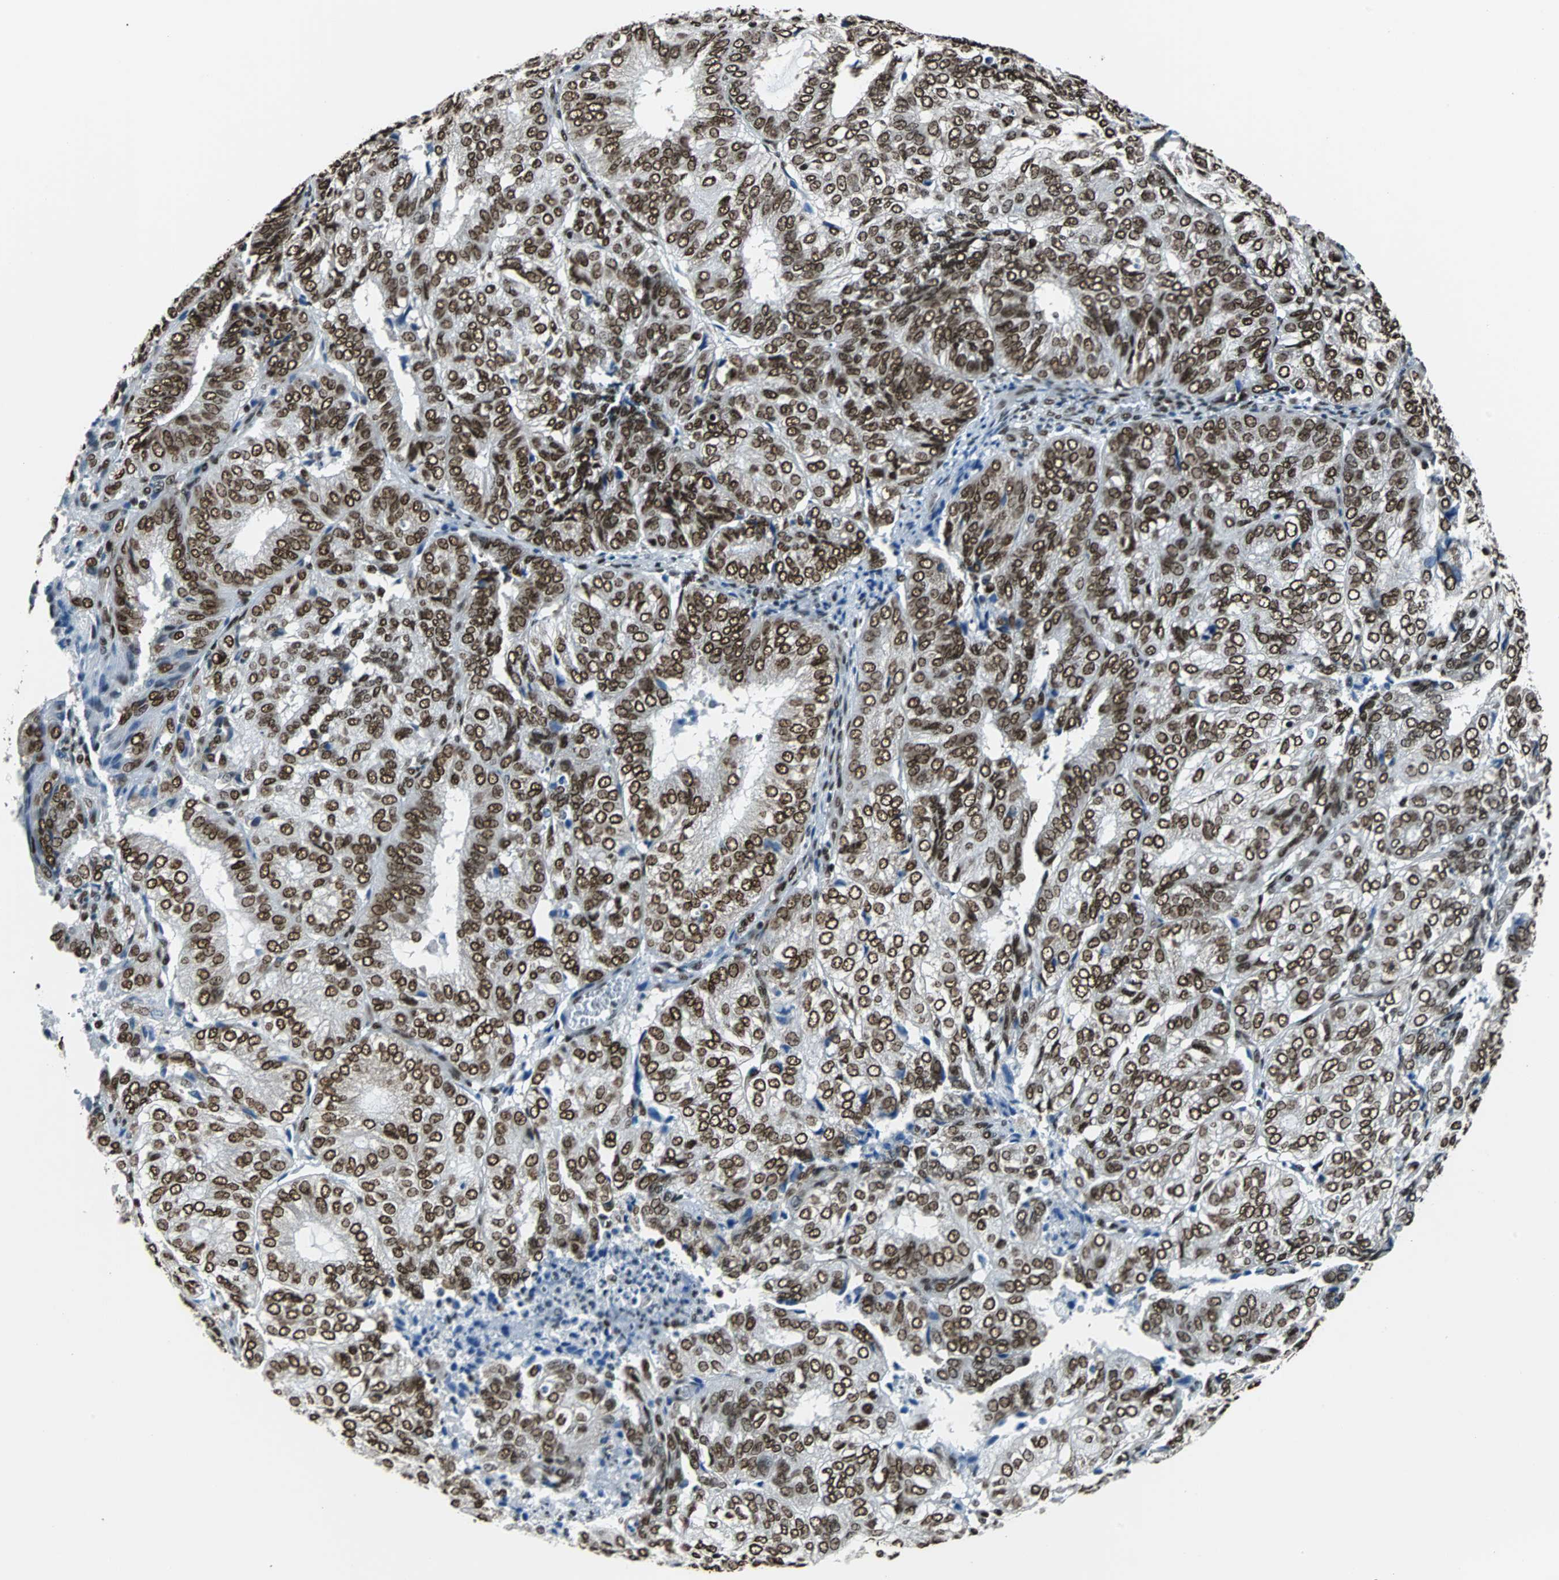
{"staining": {"intensity": "strong", "quantity": ">75%", "location": "cytoplasmic/membranous,nuclear"}, "tissue": "endometrial cancer", "cell_type": "Tumor cells", "image_type": "cancer", "snomed": [{"axis": "morphology", "description": "Adenocarcinoma, NOS"}, {"axis": "topography", "description": "Uterus"}], "caption": "This is a histology image of immunohistochemistry staining of adenocarcinoma (endometrial), which shows strong staining in the cytoplasmic/membranous and nuclear of tumor cells.", "gene": "FUBP1", "patient": {"sex": "female", "age": 60}}